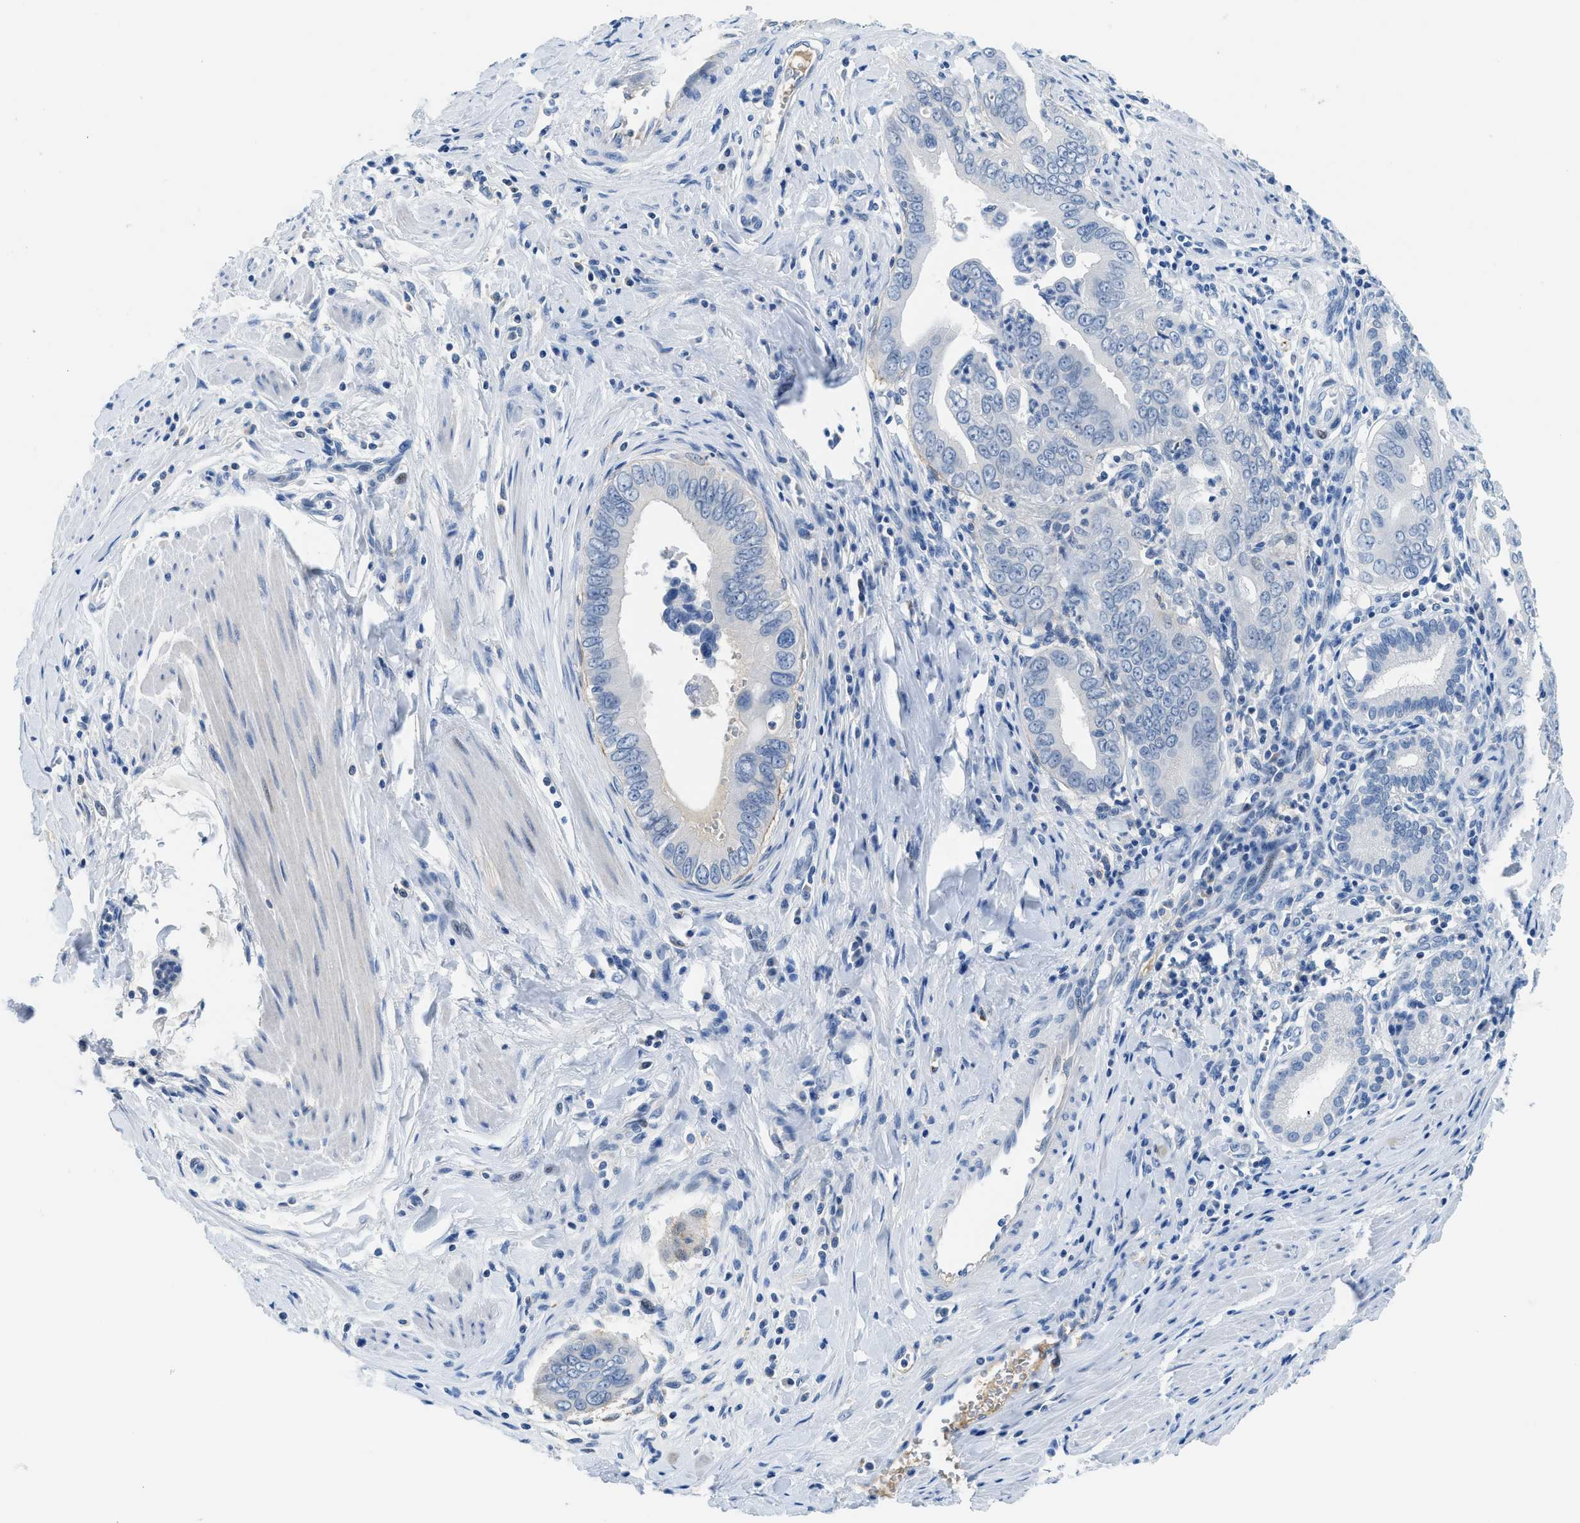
{"staining": {"intensity": "negative", "quantity": "none", "location": "none"}, "tissue": "pancreatic cancer", "cell_type": "Tumor cells", "image_type": "cancer", "snomed": [{"axis": "morphology", "description": "Normal tissue, NOS"}, {"axis": "topography", "description": "Lymph node"}], "caption": "Tumor cells show no significant positivity in pancreatic cancer. (Immunohistochemistry, brightfield microscopy, high magnification).", "gene": "MBL2", "patient": {"sex": "male", "age": 50}}